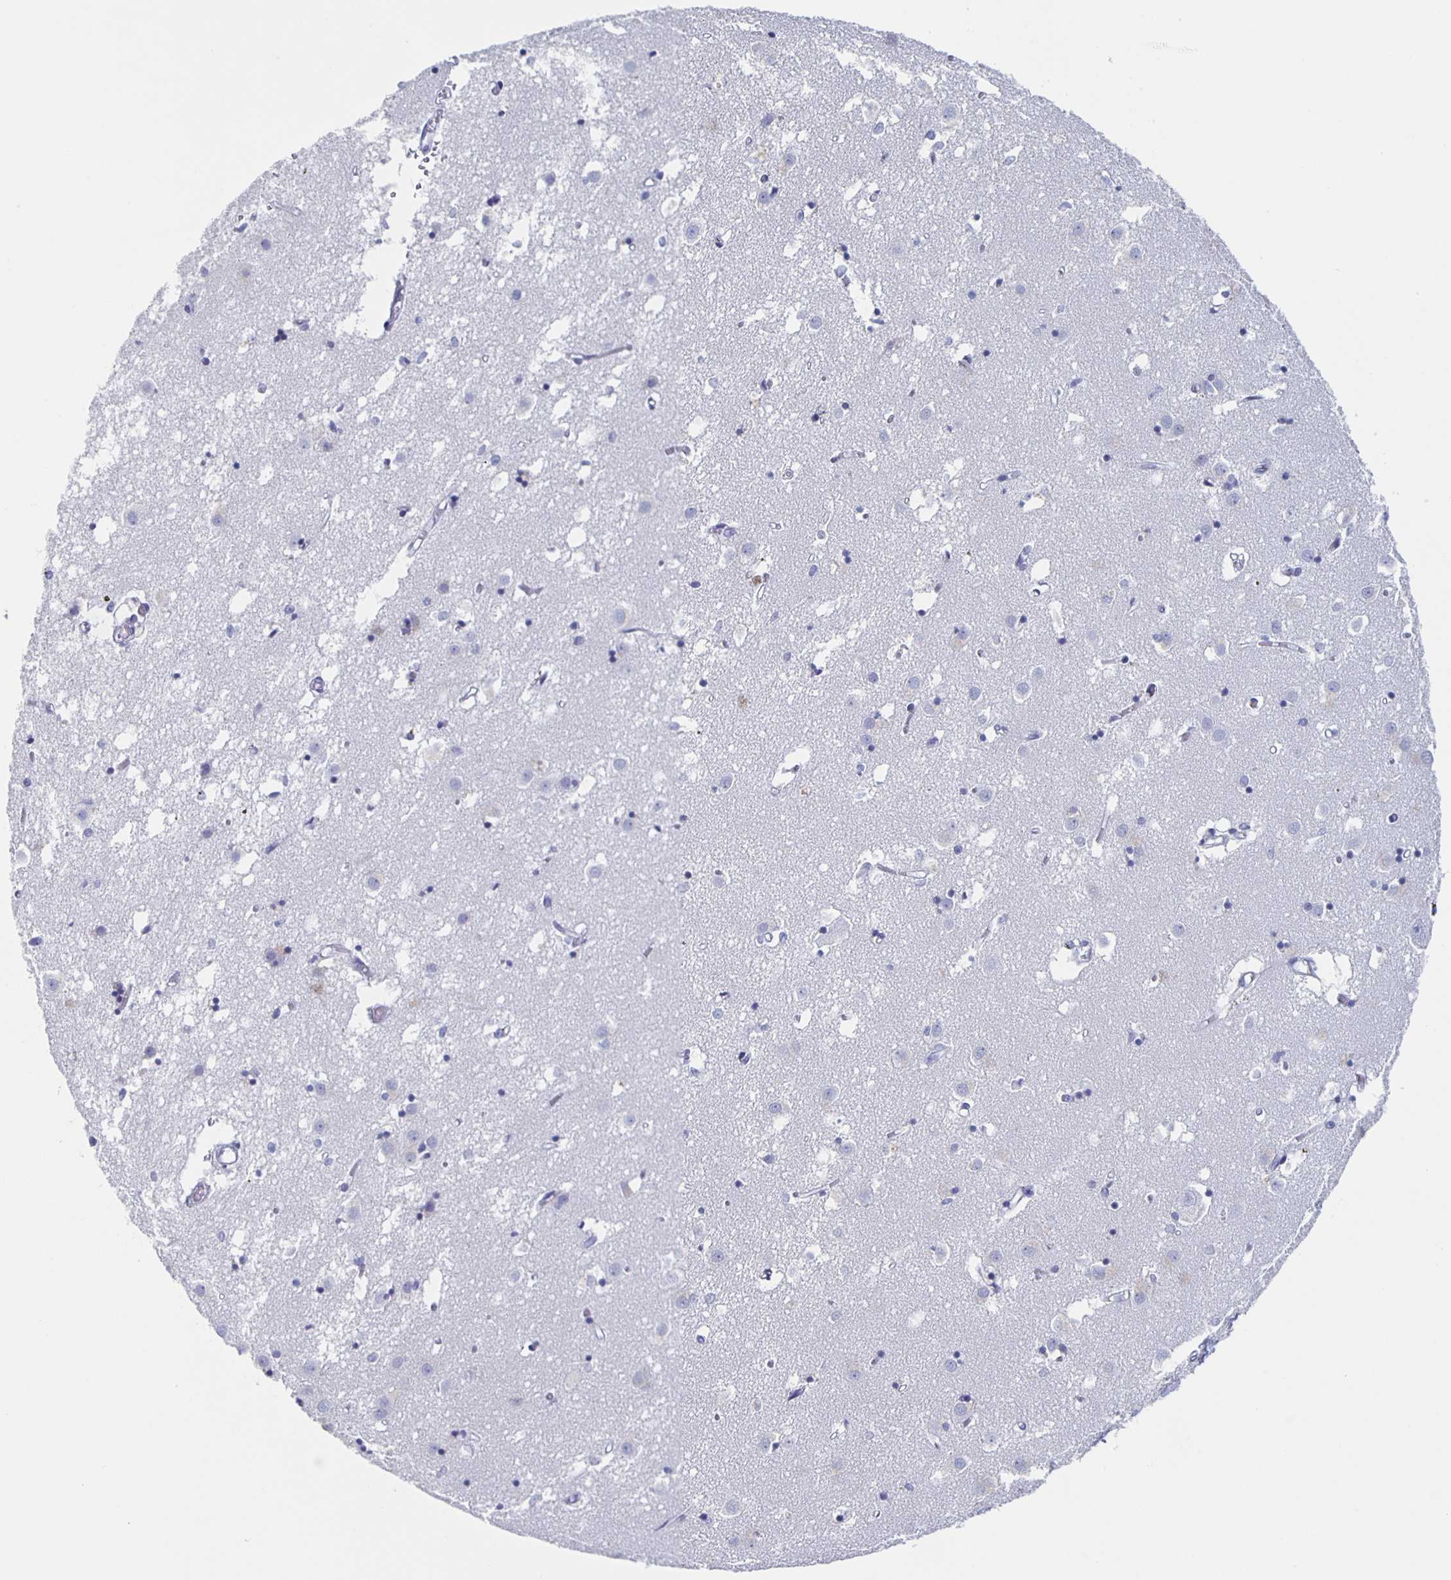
{"staining": {"intensity": "negative", "quantity": "none", "location": "none"}, "tissue": "caudate", "cell_type": "Glial cells", "image_type": "normal", "snomed": [{"axis": "morphology", "description": "Normal tissue, NOS"}, {"axis": "topography", "description": "Lateral ventricle wall"}], "caption": "This is a image of IHC staining of benign caudate, which shows no staining in glial cells. (Stains: DAB immunohistochemistry with hematoxylin counter stain, Microscopy: brightfield microscopy at high magnification).", "gene": "CCDC17", "patient": {"sex": "male", "age": 70}}